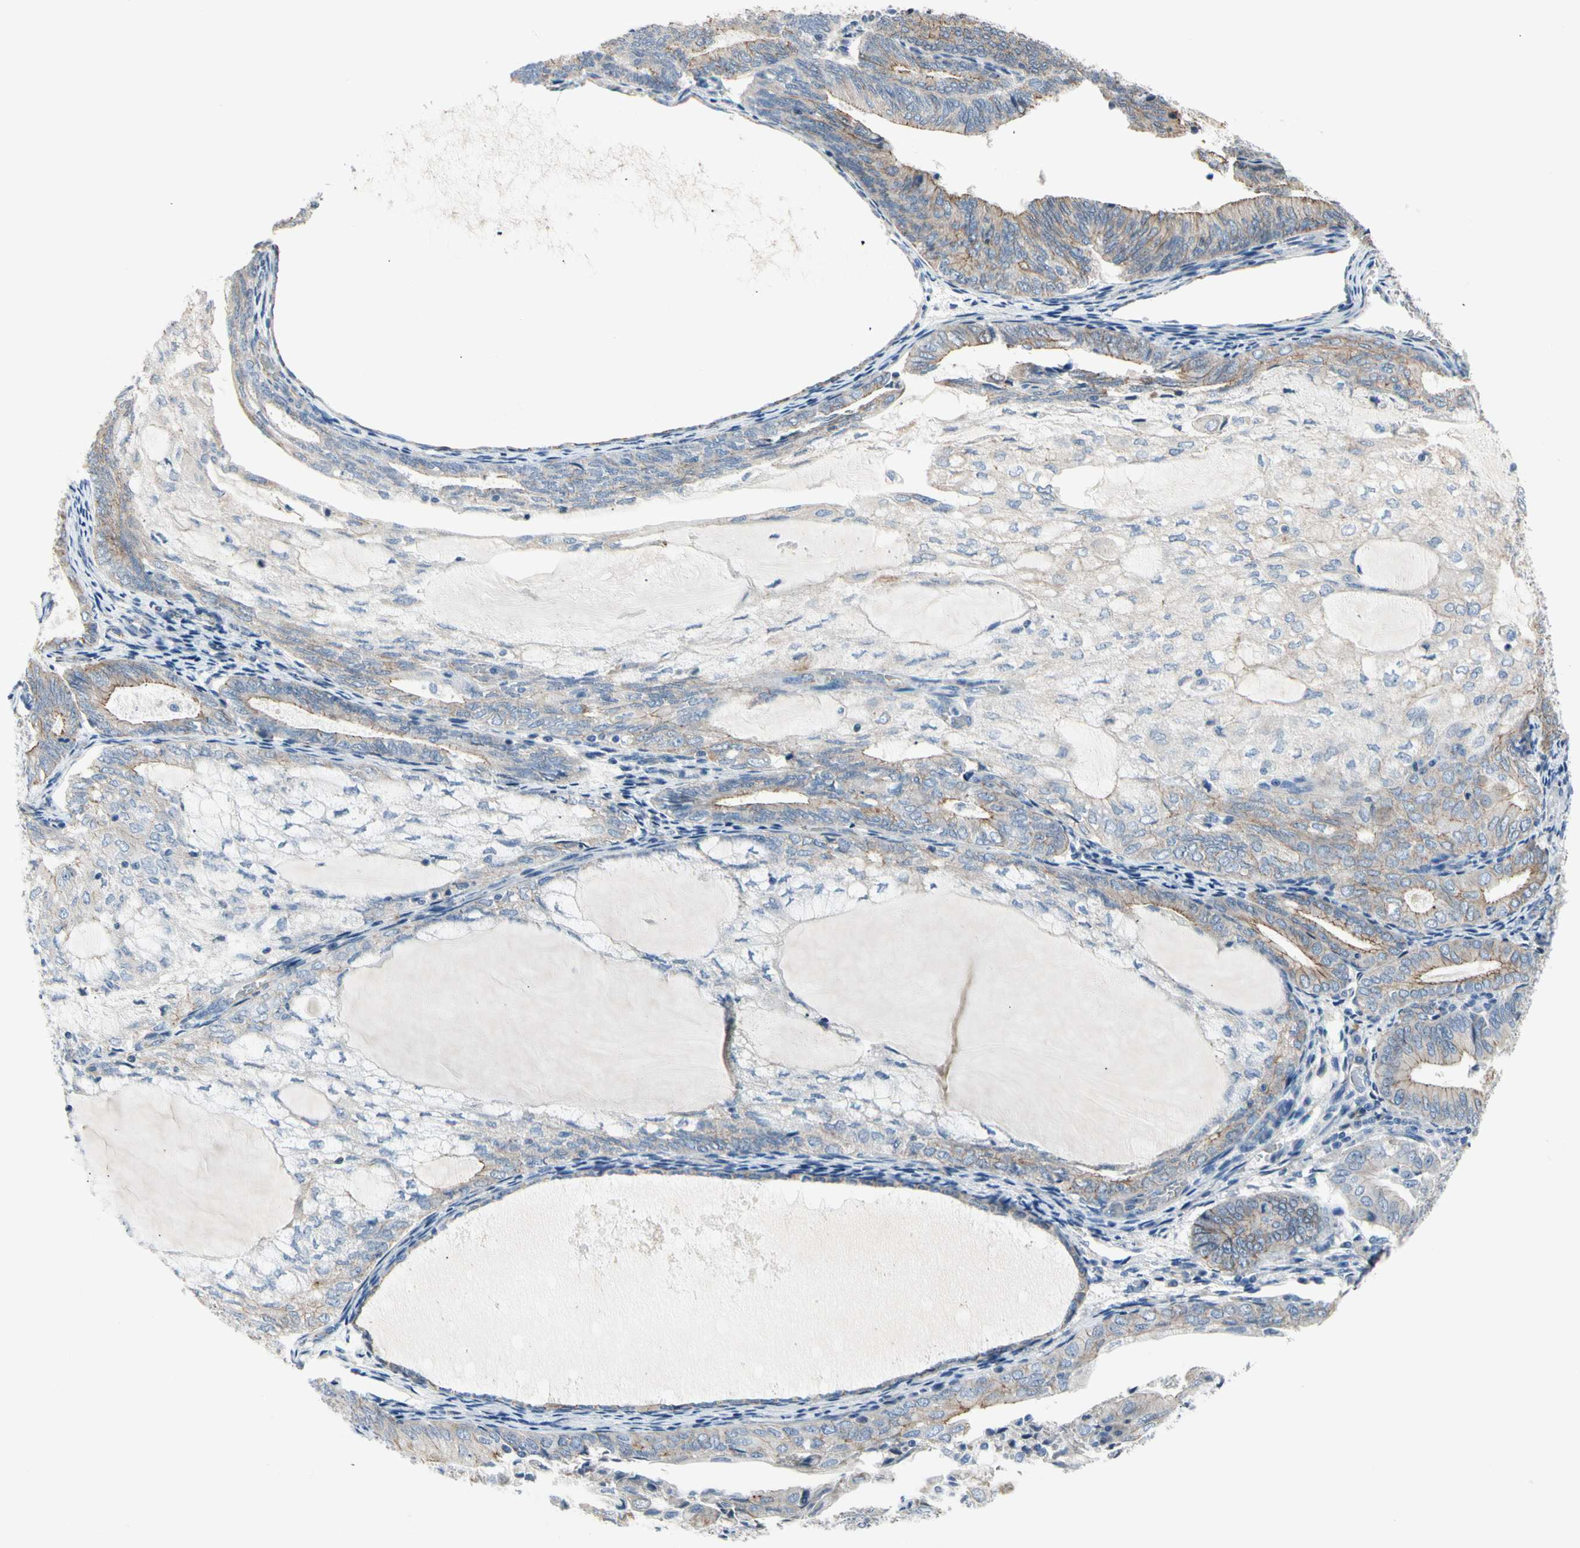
{"staining": {"intensity": "weak", "quantity": "<25%", "location": "cytoplasmic/membranous"}, "tissue": "endometrial cancer", "cell_type": "Tumor cells", "image_type": "cancer", "snomed": [{"axis": "morphology", "description": "Adenocarcinoma, NOS"}, {"axis": "topography", "description": "Endometrium"}], "caption": "Tumor cells are negative for brown protein staining in endometrial cancer (adenocarcinoma).", "gene": "LGR6", "patient": {"sex": "female", "age": 81}}